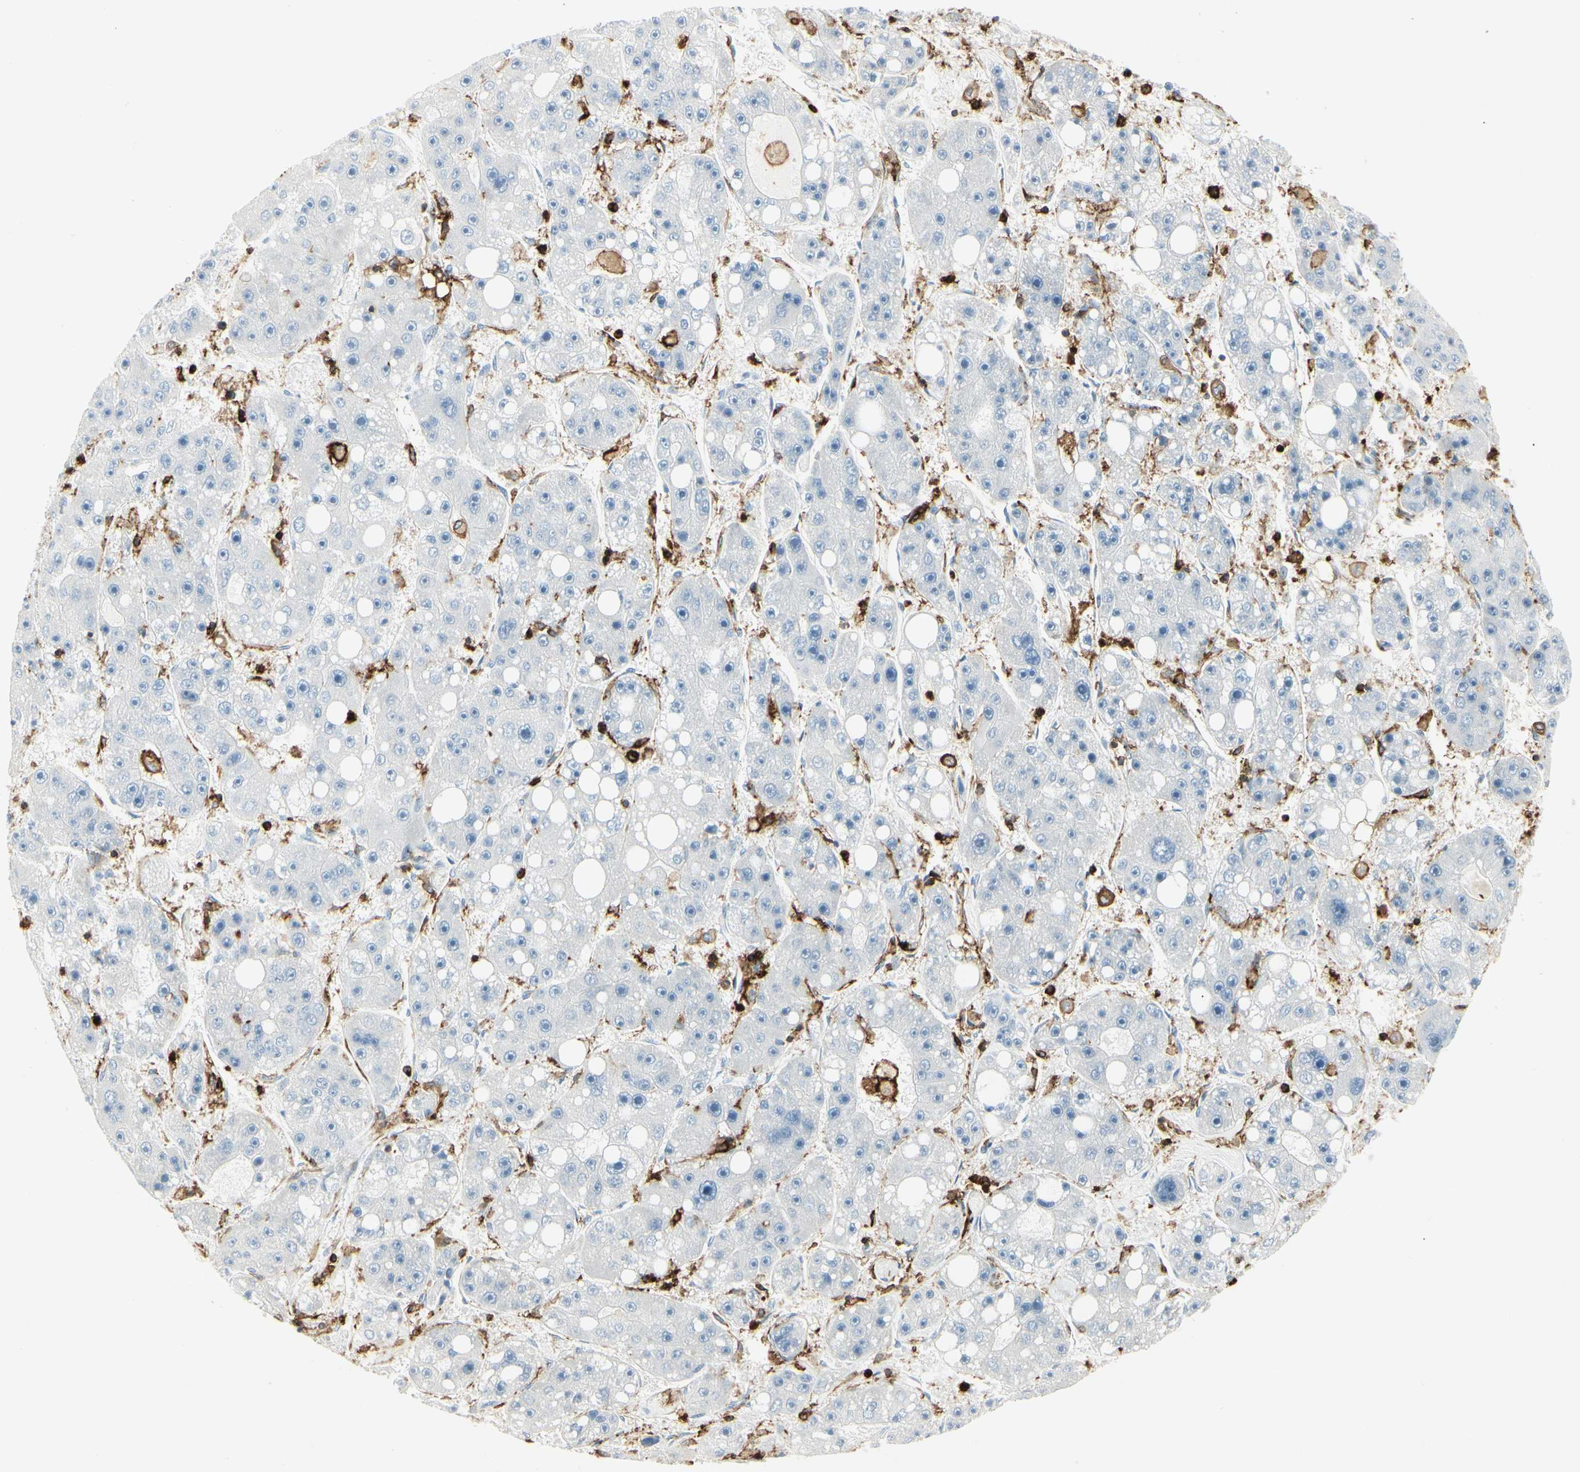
{"staining": {"intensity": "negative", "quantity": "none", "location": "none"}, "tissue": "liver cancer", "cell_type": "Tumor cells", "image_type": "cancer", "snomed": [{"axis": "morphology", "description": "Carcinoma, Hepatocellular, NOS"}, {"axis": "topography", "description": "Liver"}], "caption": "Immunohistochemistry of human hepatocellular carcinoma (liver) reveals no expression in tumor cells.", "gene": "ITGB2", "patient": {"sex": "female", "age": 61}}